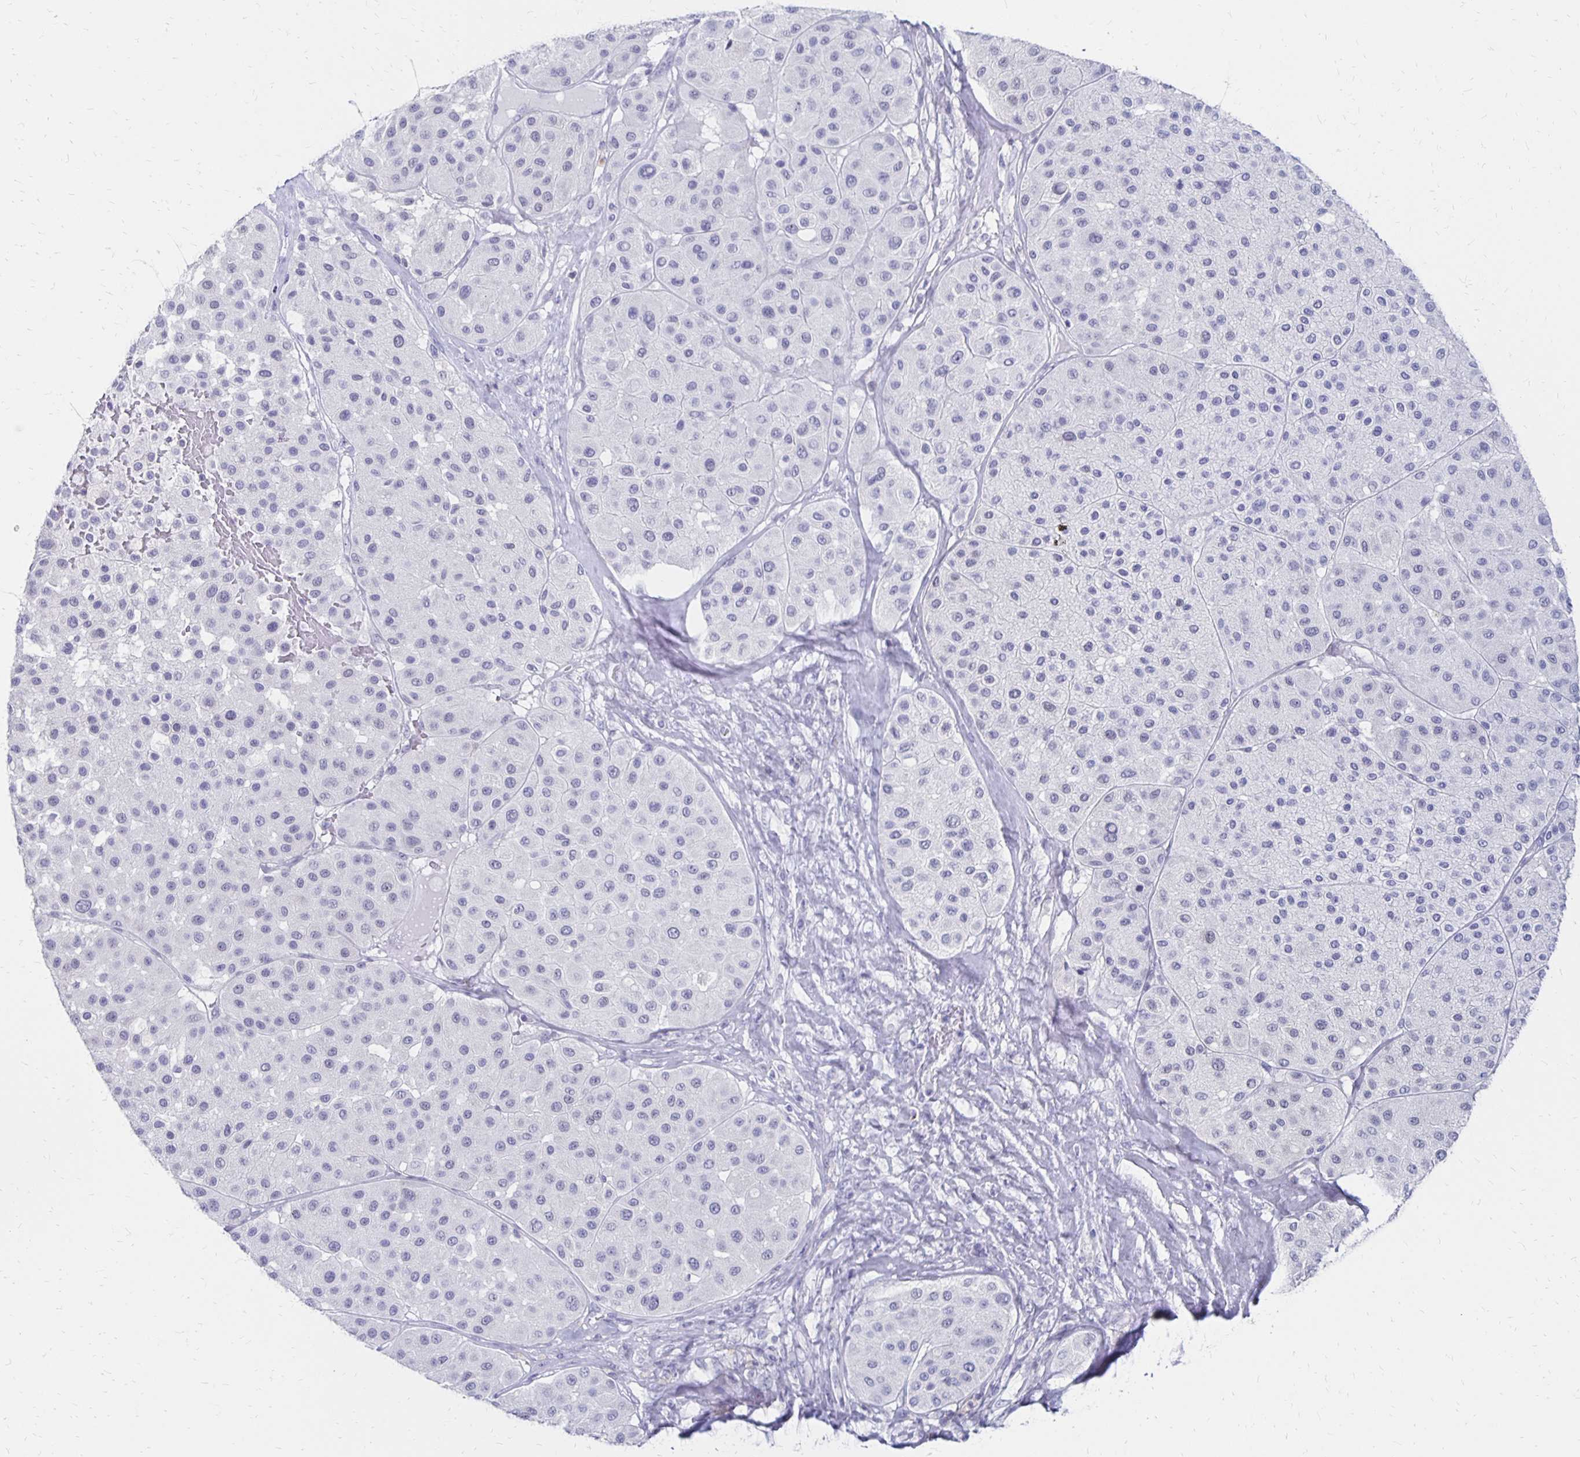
{"staining": {"intensity": "negative", "quantity": "none", "location": "none"}, "tissue": "melanoma", "cell_type": "Tumor cells", "image_type": "cancer", "snomed": [{"axis": "morphology", "description": "Malignant melanoma, Metastatic site"}, {"axis": "topography", "description": "Smooth muscle"}], "caption": "The histopathology image demonstrates no staining of tumor cells in melanoma.", "gene": "SYT2", "patient": {"sex": "male", "age": 41}}